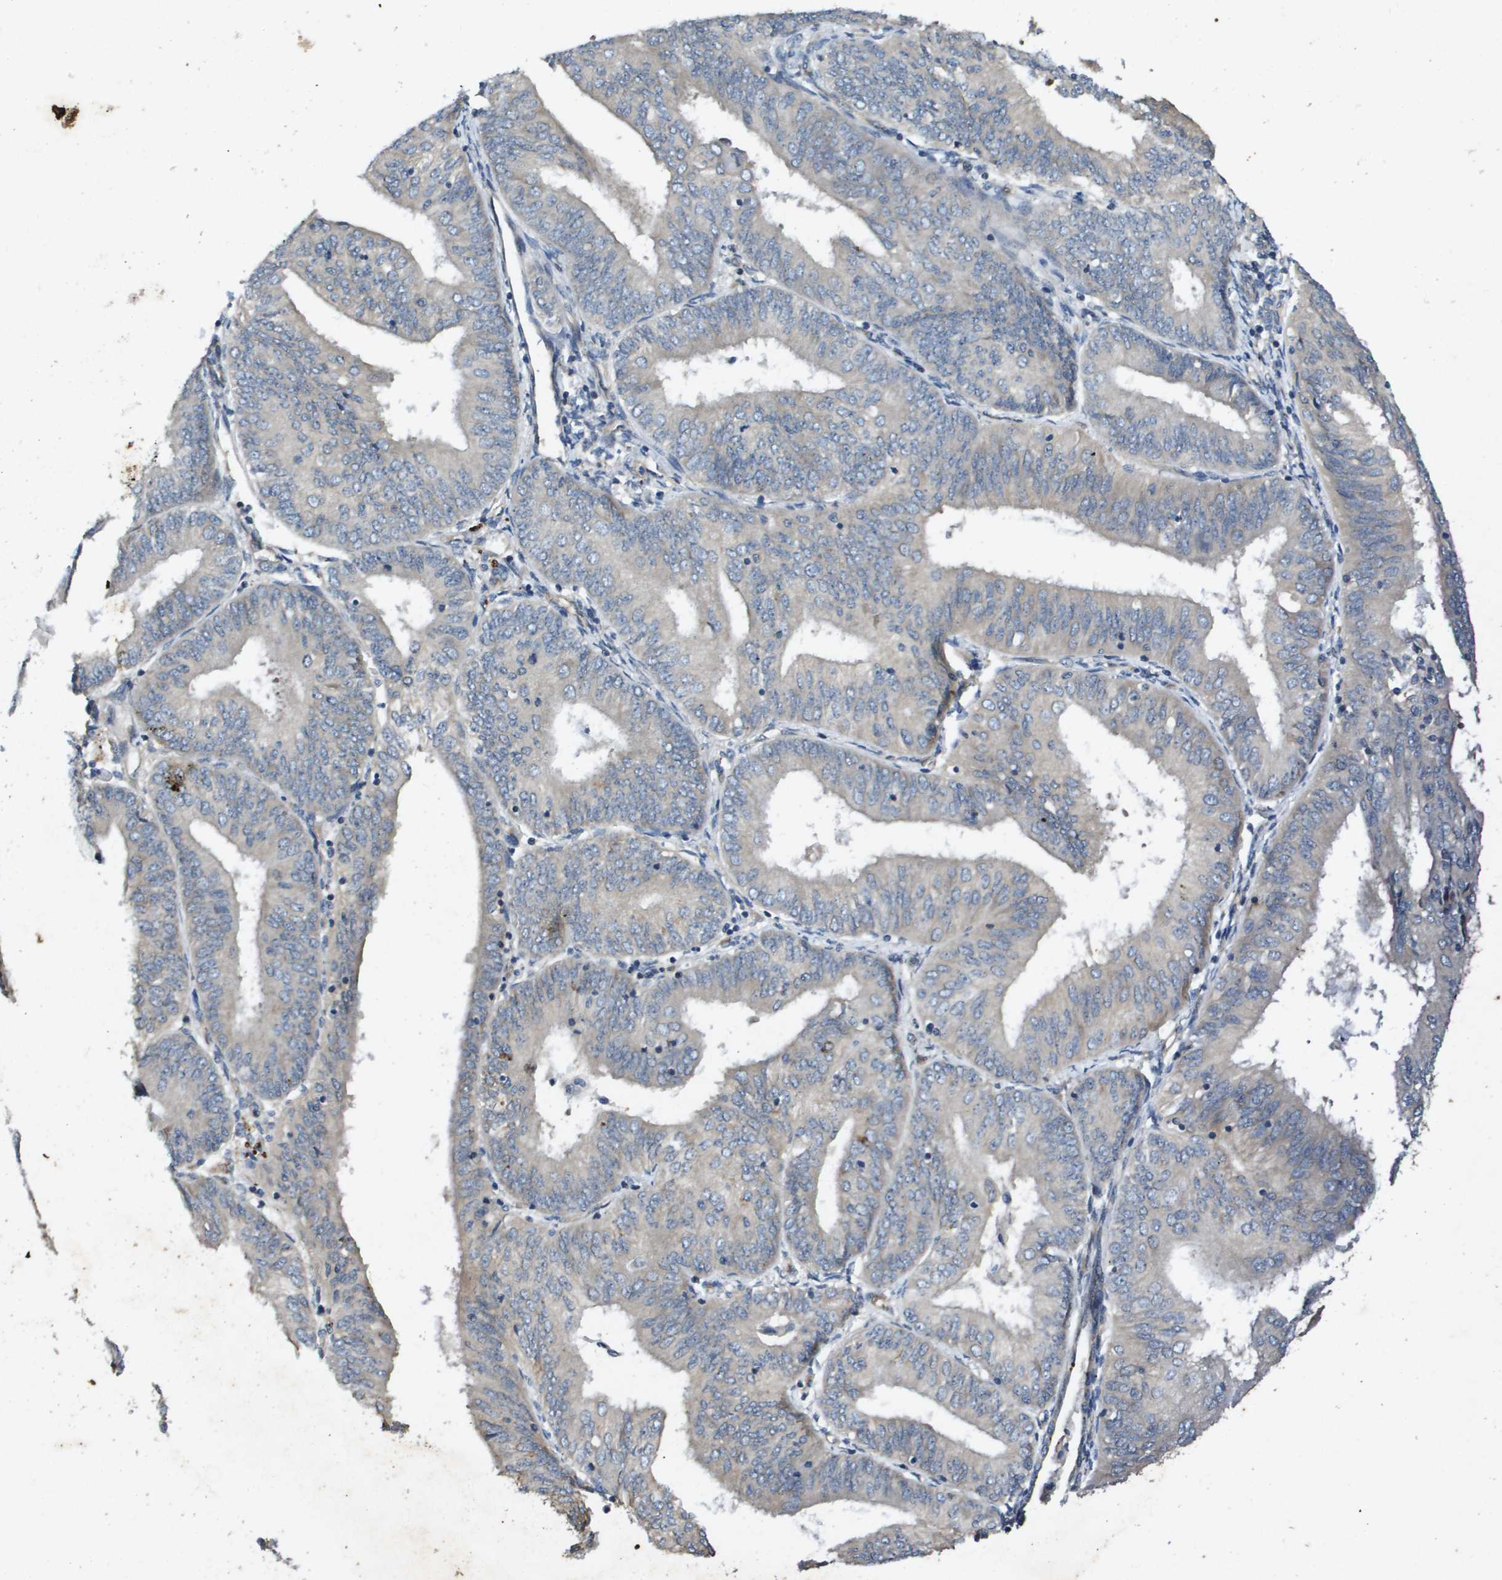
{"staining": {"intensity": "negative", "quantity": "none", "location": "none"}, "tissue": "endometrial cancer", "cell_type": "Tumor cells", "image_type": "cancer", "snomed": [{"axis": "morphology", "description": "Adenocarcinoma, NOS"}, {"axis": "topography", "description": "Endometrium"}], "caption": "DAB immunohistochemical staining of human adenocarcinoma (endometrial) displays no significant positivity in tumor cells. The staining is performed using DAB (3,3'-diaminobenzidine) brown chromogen with nuclei counter-stained in using hematoxylin.", "gene": "PGAP3", "patient": {"sex": "female", "age": 58}}